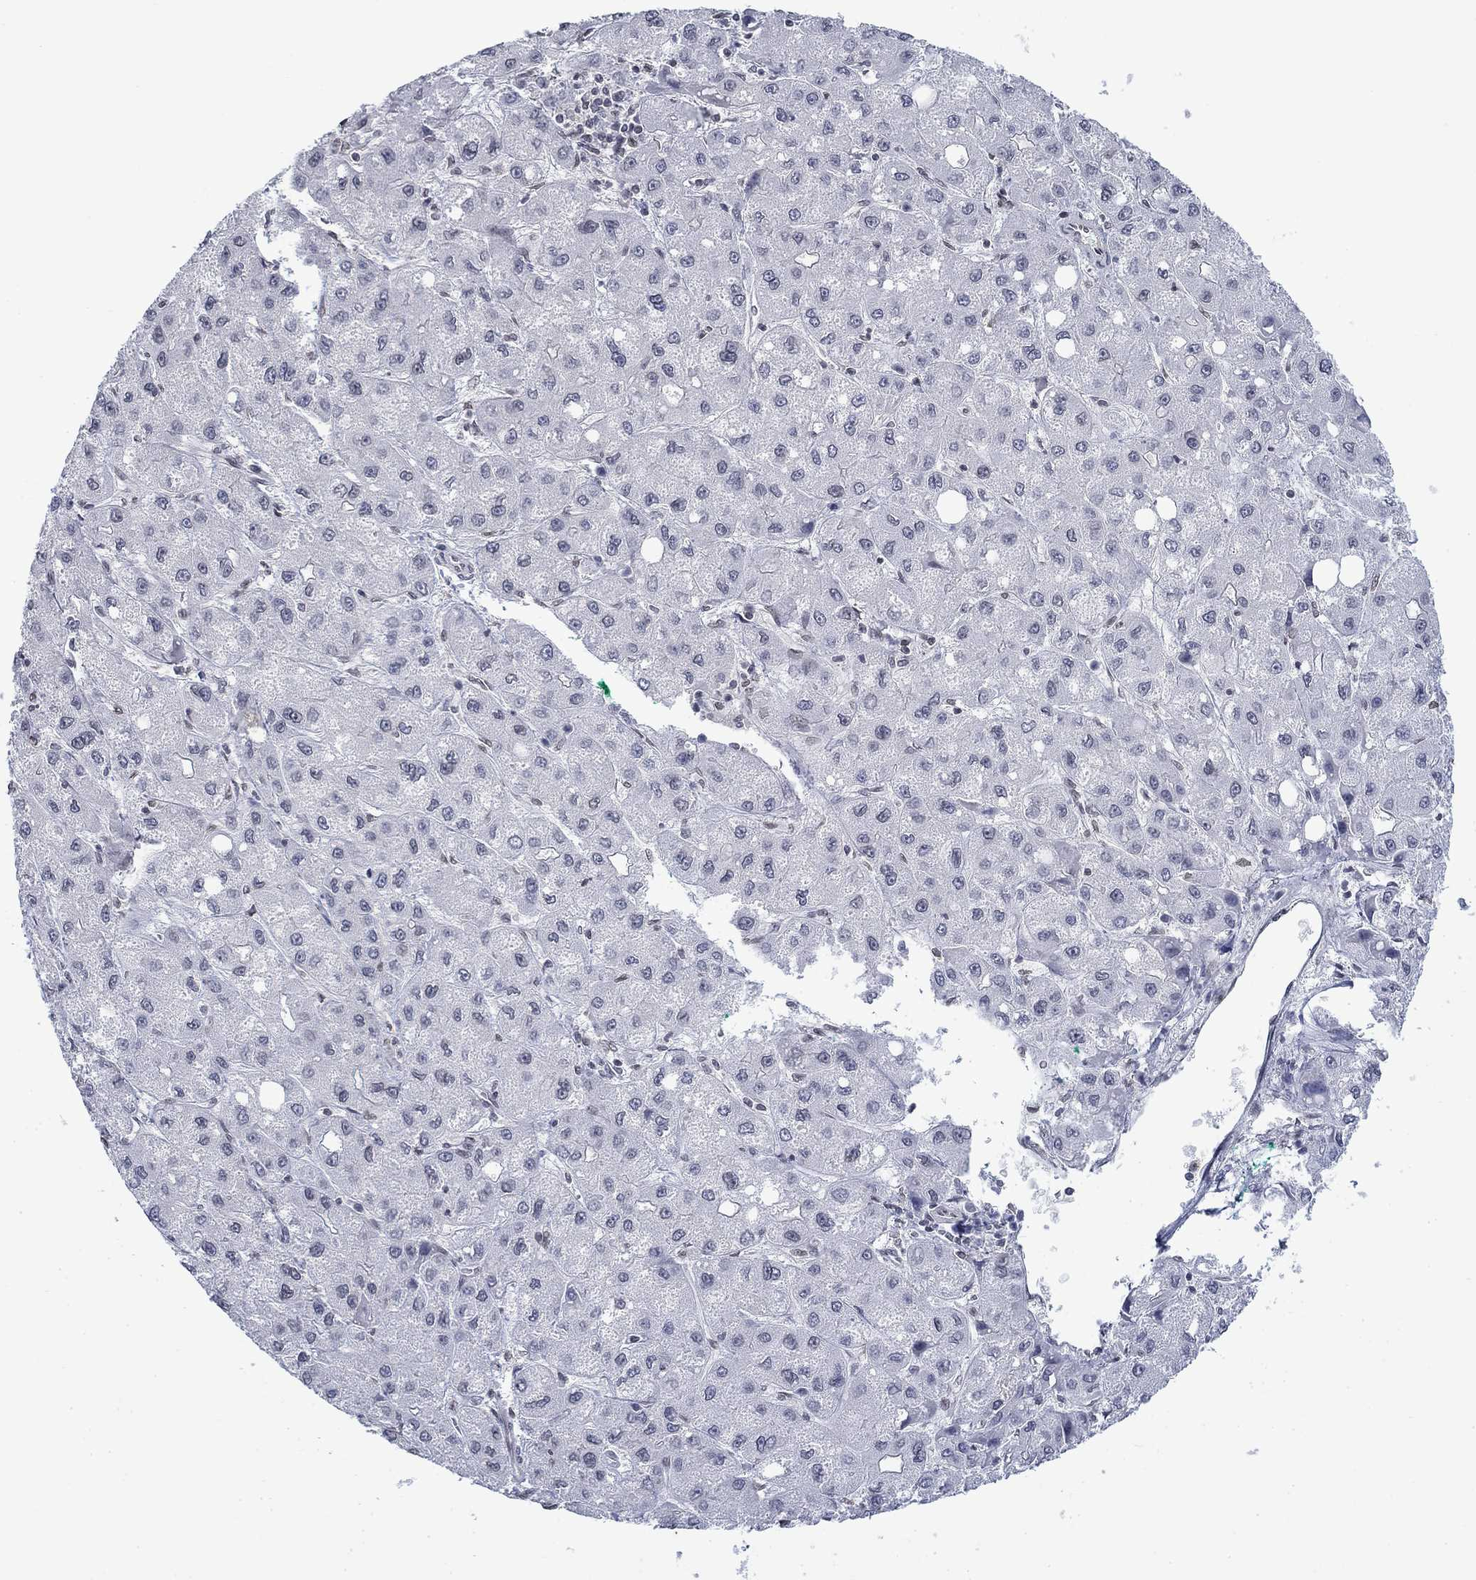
{"staining": {"intensity": "negative", "quantity": "none", "location": "none"}, "tissue": "liver cancer", "cell_type": "Tumor cells", "image_type": "cancer", "snomed": [{"axis": "morphology", "description": "Carcinoma, Hepatocellular, NOS"}, {"axis": "topography", "description": "Liver"}], "caption": "Immunohistochemistry of liver cancer (hepatocellular carcinoma) shows no positivity in tumor cells.", "gene": "TOR1AIP1", "patient": {"sex": "male", "age": 73}}